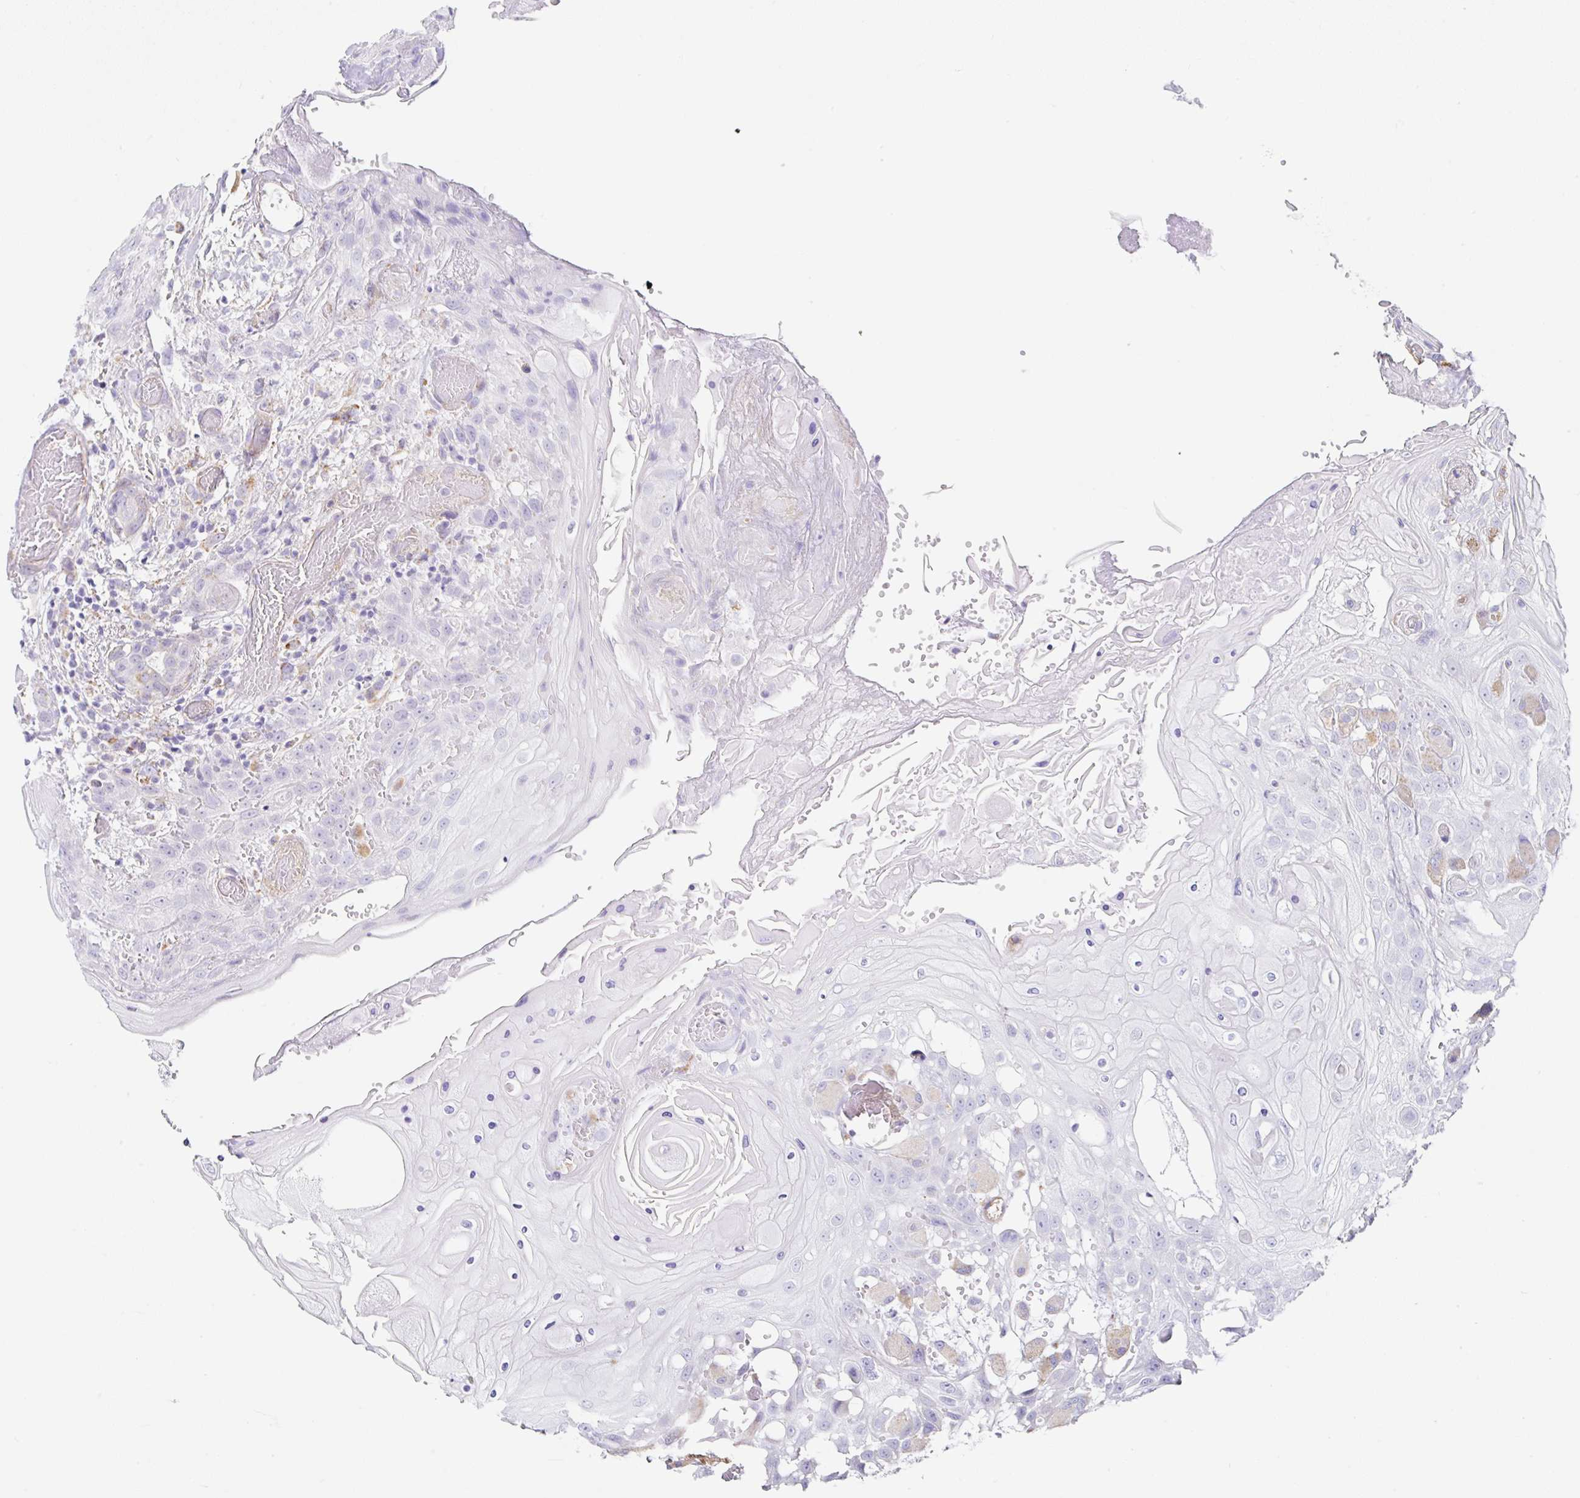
{"staining": {"intensity": "negative", "quantity": "none", "location": "none"}, "tissue": "head and neck cancer", "cell_type": "Tumor cells", "image_type": "cancer", "snomed": [{"axis": "morphology", "description": "Squamous cell carcinoma, NOS"}, {"axis": "topography", "description": "Head-Neck"}], "caption": "The image exhibits no staining of tumor cells in head and neck cancer (squamous cell carcinoma).", "gene": "DKK4", "patient": {"sex": "female", "age": 43}}